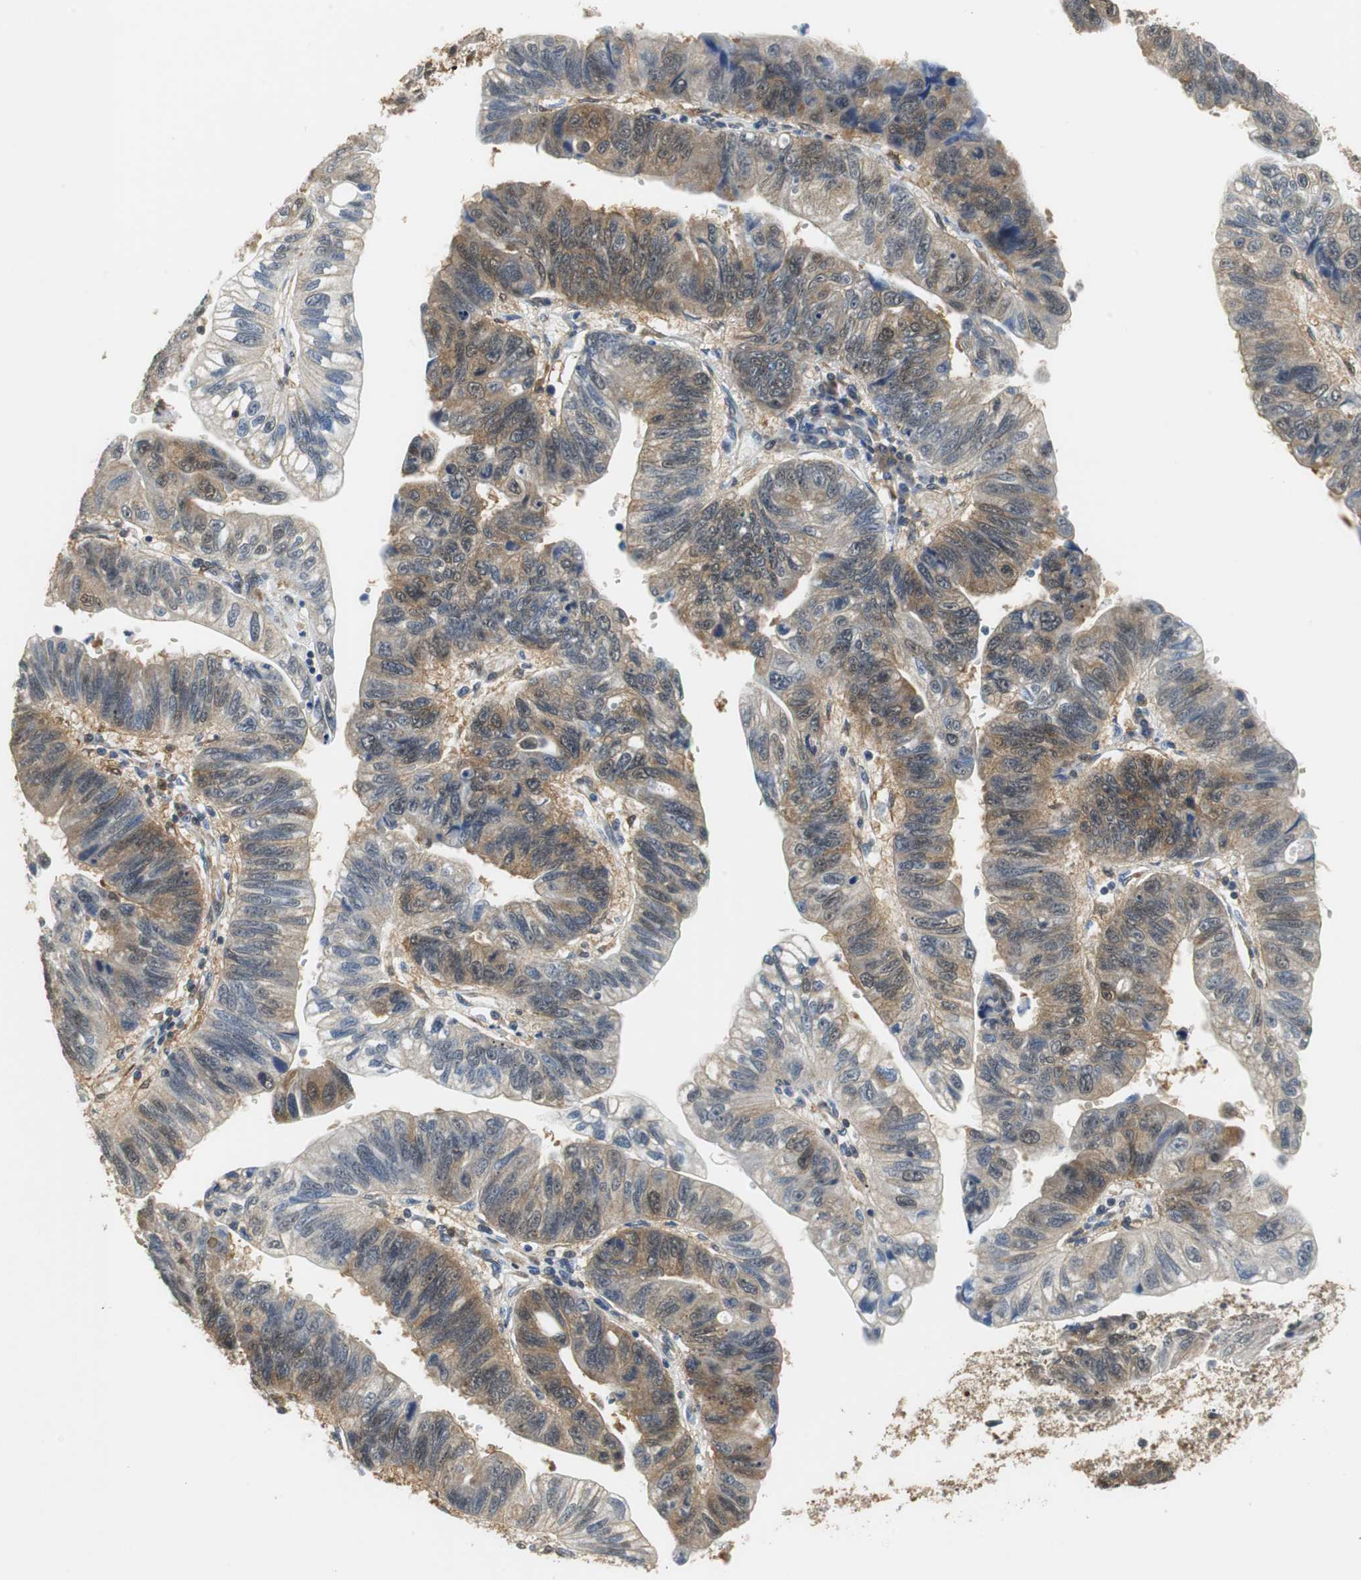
{"staining": {"intensity": "moderate", "quantity": ">75%", "location": "cytoplasmic/membranous,nuclear"}, "tissue": "stomach cancer", "cell_type": "Tumor cells", "image_type": "cancer", "snomed": [{"axis": "morphology", "description": "Adenocarcinoma, NOS"}, {"axis": "topography", "description": "Stomach"}], "caption": "The photomicrograph demonstrates staining of stomach adenocarcinoma, revealing moderate cytoplasmic/membranous and nuclear protein staining (brown color) within tumor cells.", "gene": "UBQLN2", "patient": {"sex": "male", "age": 59}}